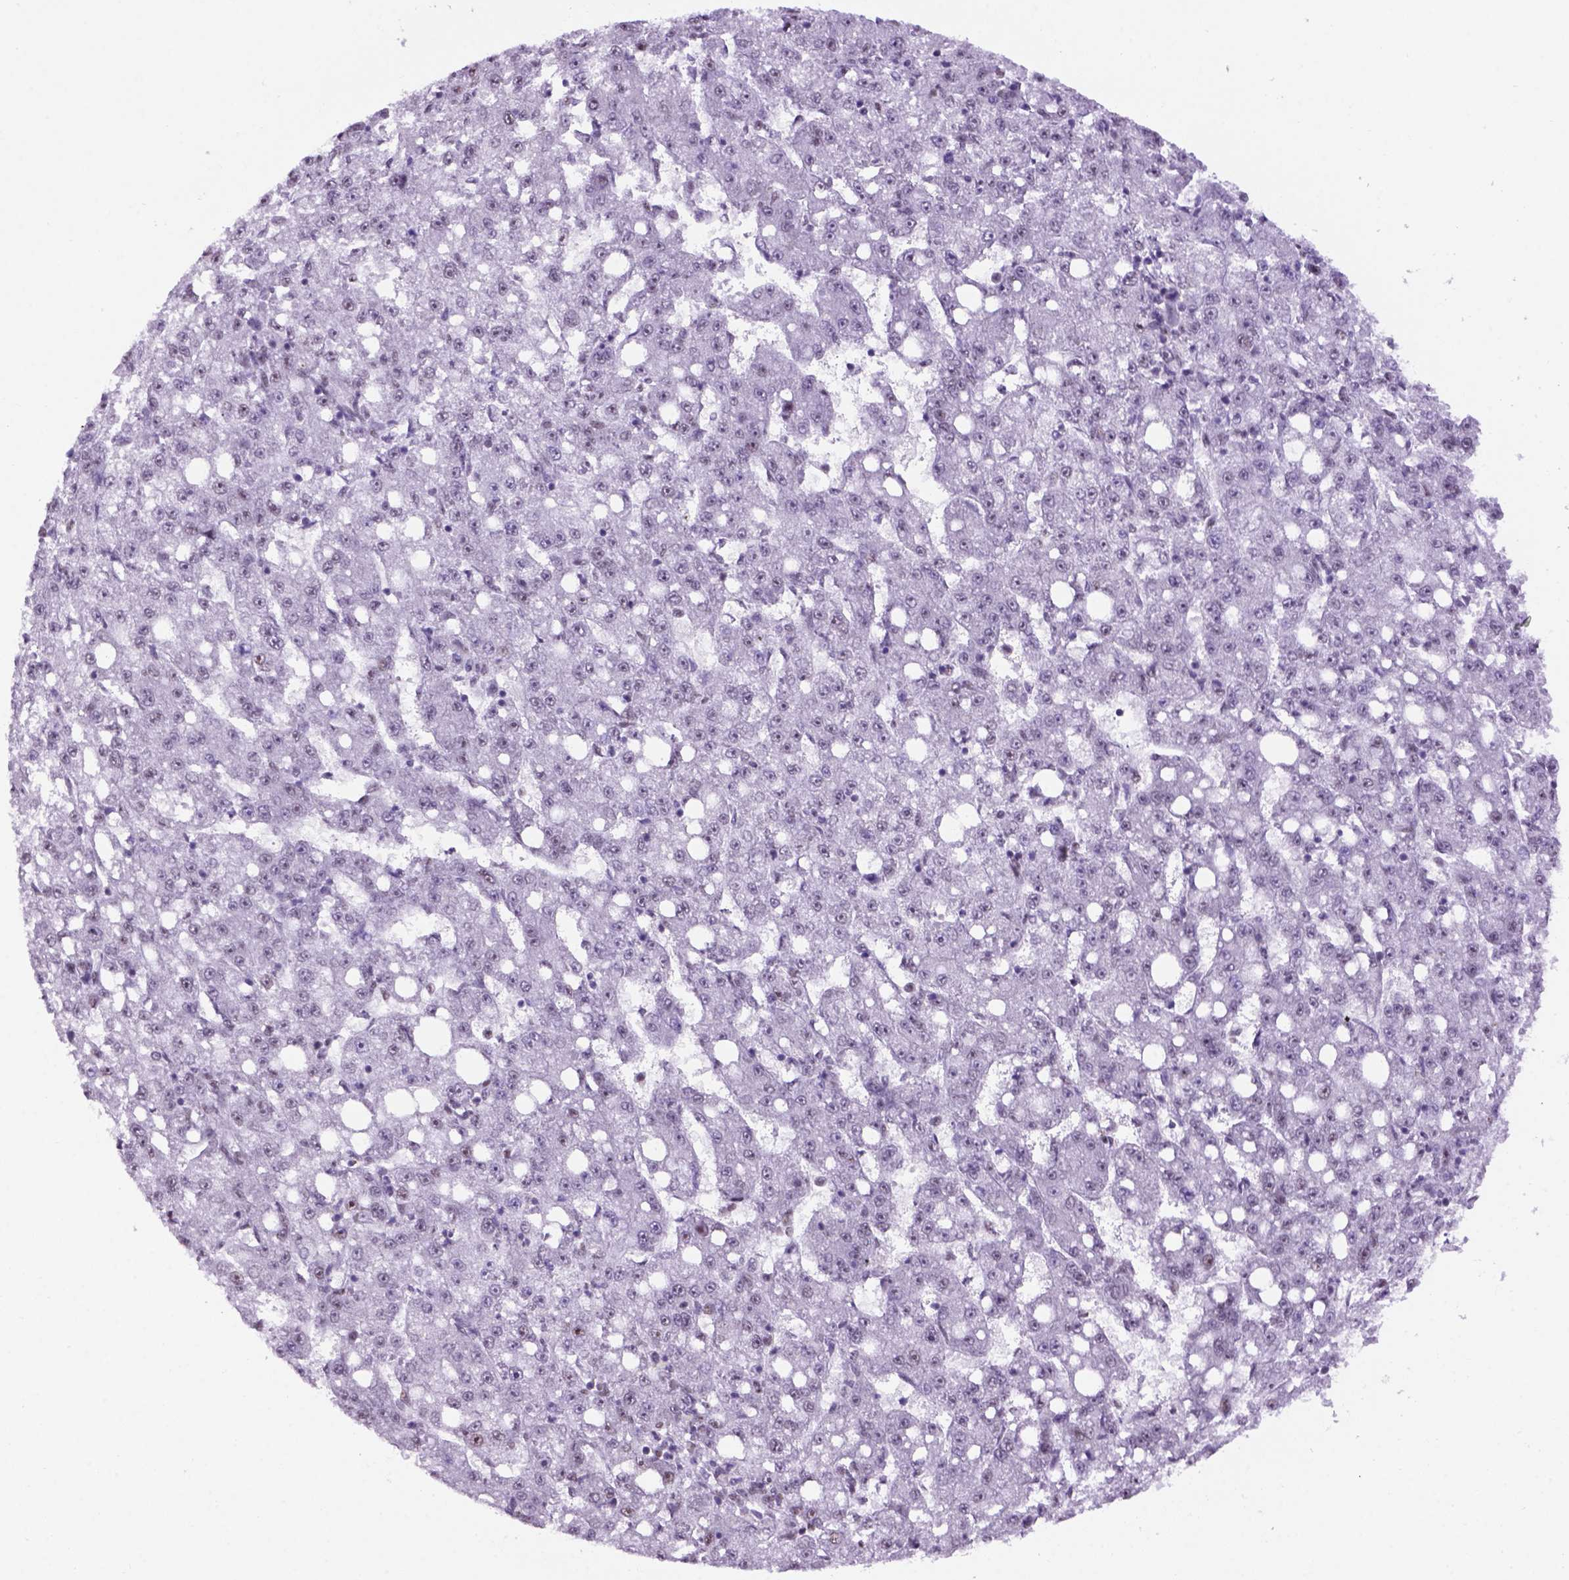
{"staining": {"intensity": "weak", "quantity": "<25%", "location": "nuclear"}, "tissue": "liver cancer", "cell_type": "Tumor cells", "image_type": "cancer", "snomed": [{"axis": "morphology", "description": "Carcinoma, Hepatocellular, NOS"}, {"axis": "topography", "description": "Liver"}], "caption": "A histopathology image of human liver hepatocellular carcinoma is negative for staining in tumor cells.", "gene": "TBPL1", "patient": {"sex": "female", "age": 65}}